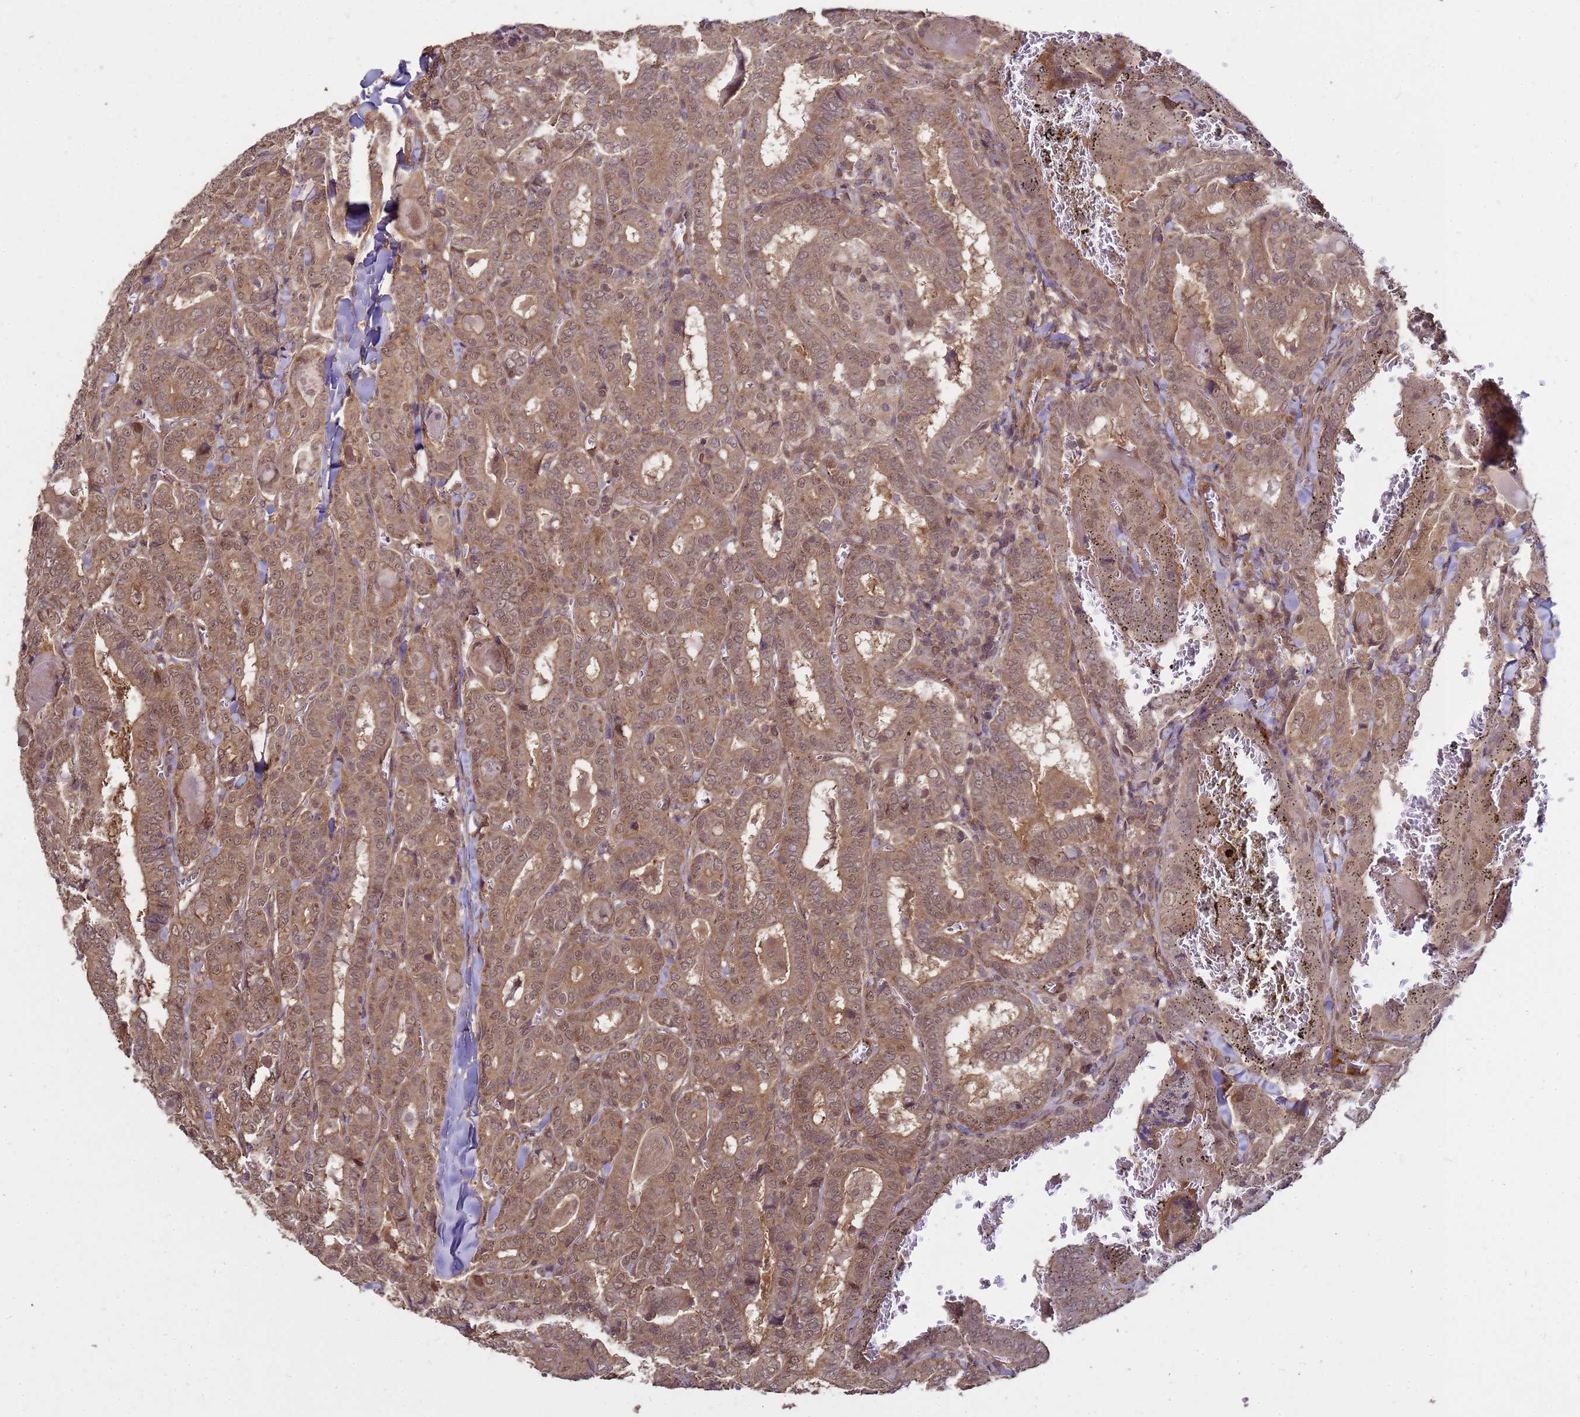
{"staining": {"intensity": "moderate", "quantity": ">75%", "location": "cytoplasmic/membranous,nuclear"}, "tissue": "thyroid cancer", "cell_type": "Tumor cells", "image_type": "cancer", "snomed": [{"axis": "morphology", "description": "Papillary adenocarcinoma, NOS"}, {"axis": "topography", "description": "Thyroid gland"}], "caption": "A photomicrograph of papillary adenocarcinoma (thyroid) stained for a protein demonstrates moderate cytoplasmic/membranous and nuclear brown staining in tumor cells.", "gene": "CRBN", "patient": {"sex": "female", "age": 72}}